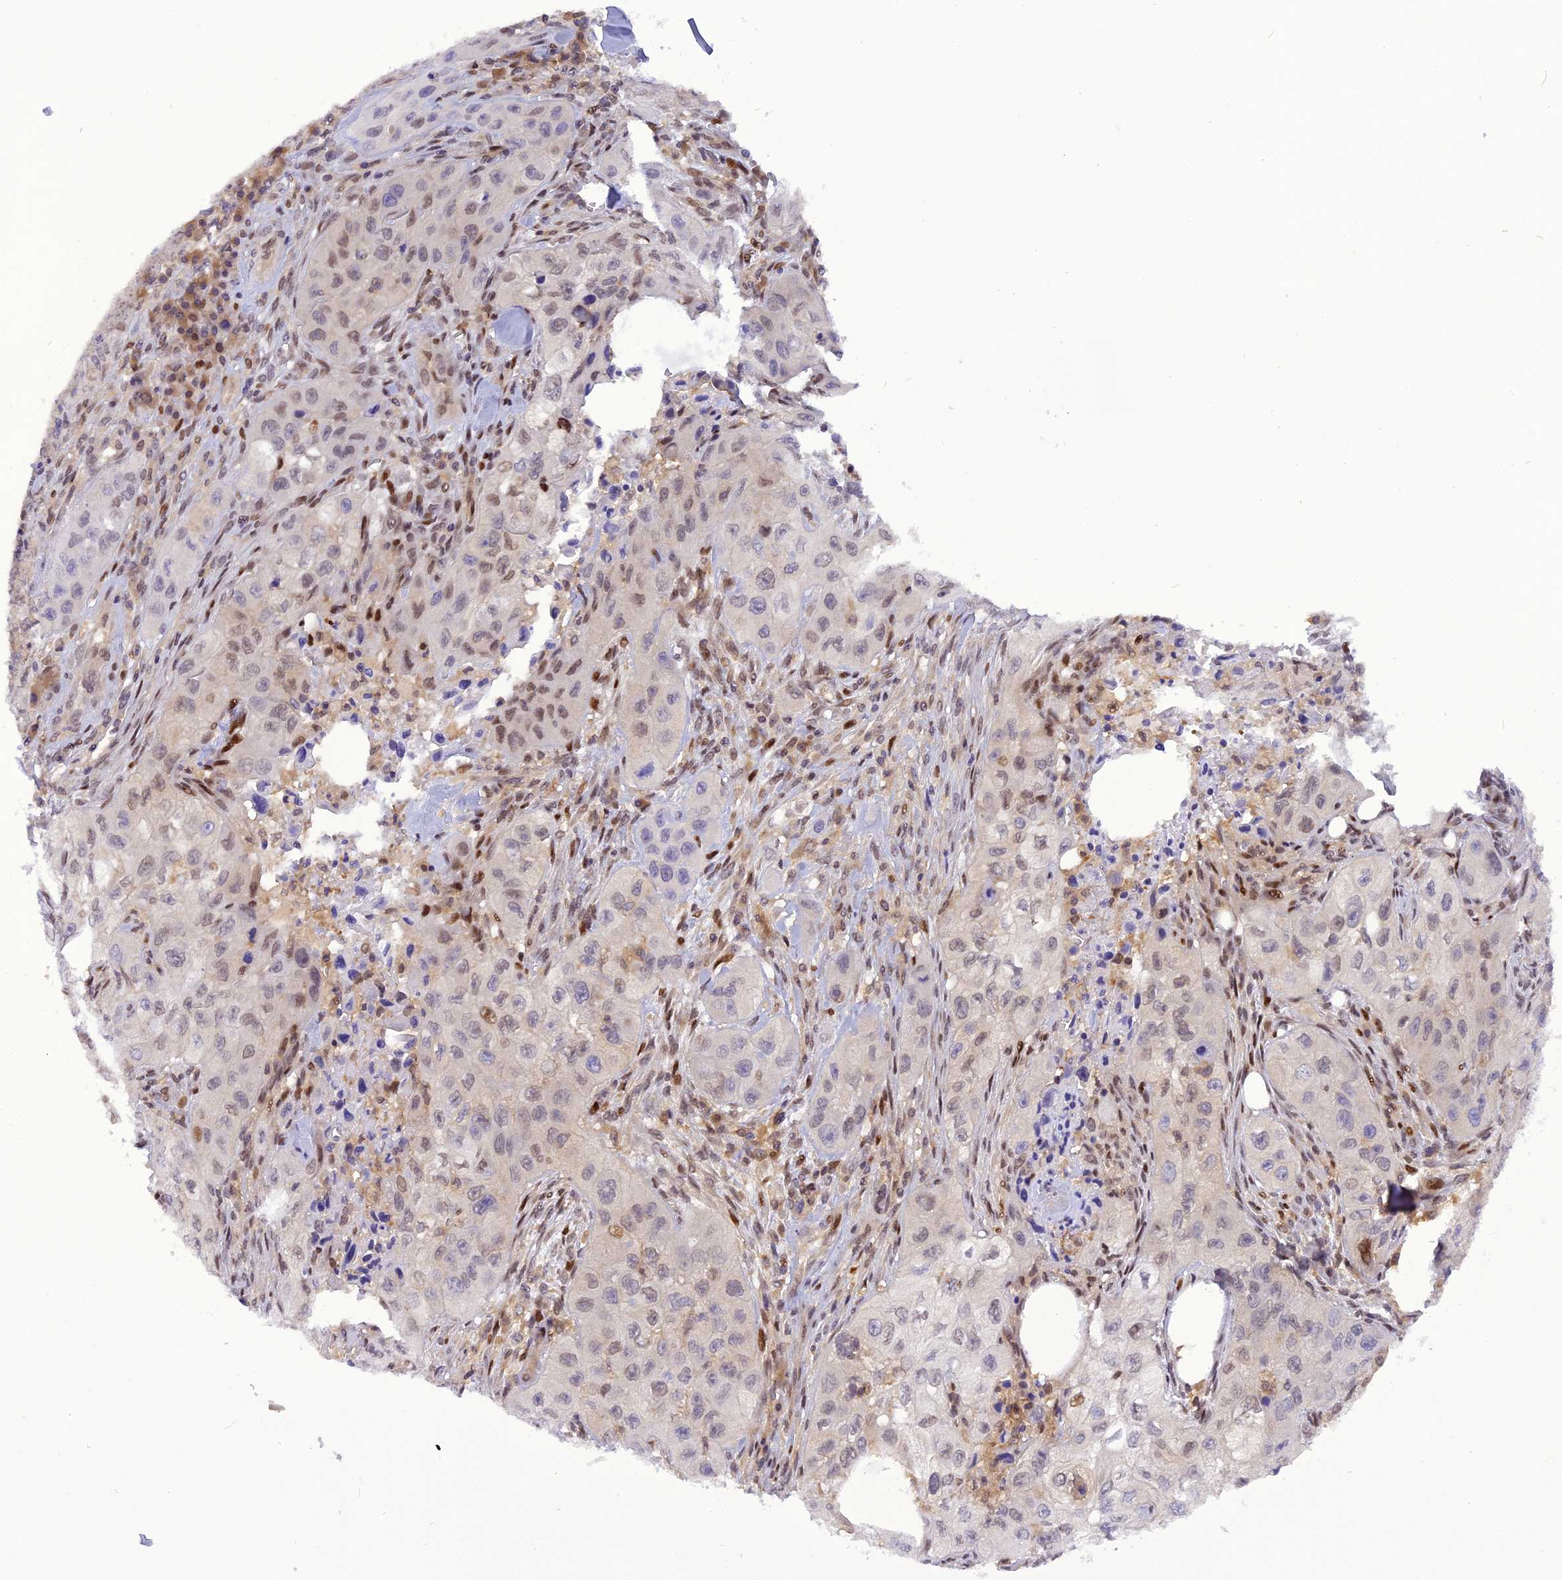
{"staining": {"intensity": "weak", "quantity": "<25%", "location": "nuclear"}, "tissue": "skin cancer", "cell_type": "Tumor cells", "image_type": "cancer", "snomed": [{"axis": "morphology", "description": "Squamous cell carcinoma, NOS"}, {"axis": "topography", "description": "Skin"}, {"axis": "topography", "description": "Subcutis"}], "caption": "The IHC micrograph has no significant staining in tumor cells of skin cancer (squamous cell carcinoma) tissue.", "gene": "RABGGTA", "patient": {"sex": "male", "age": 73}}